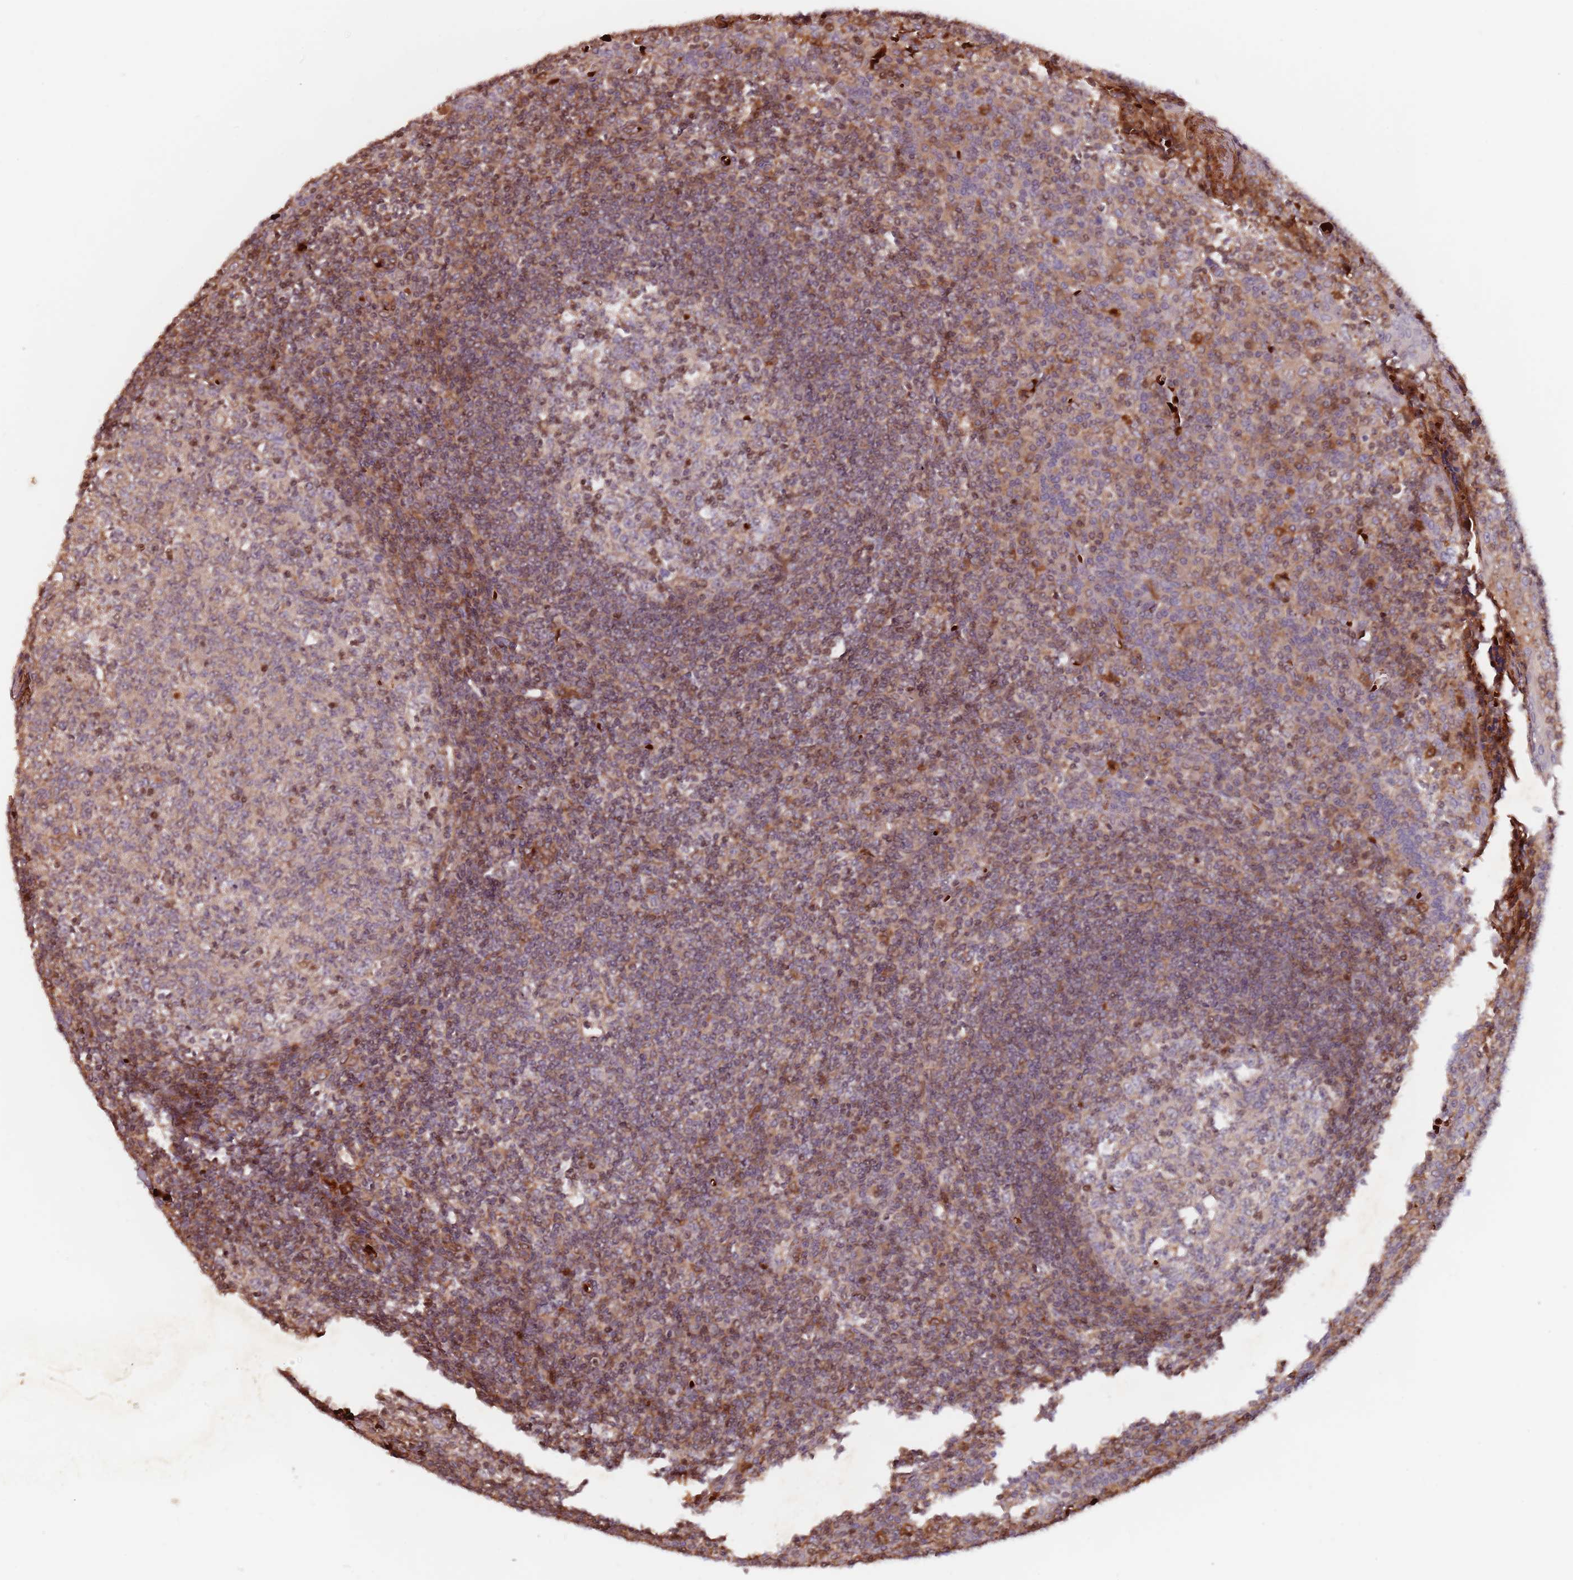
{"staining": {"intensity": "moderate", "quantity": "<25%", "location": "cytoplasmic/membranous"}, "tissue": "tonsil", "cell_type": "Germinal center cells", "image_type": "normal", "snomed": [{"axis": "morphology", "description": "Normal tissue, NOS"}, {"axis": "topography", "description": "Tonsil"}], "caption": "High-magnification brightfield microscopy of unremarkable tonsil stained with DAB (3,3'-diaminobenzidine) (brown) and counterstained with hematoxylin (blue). germinal center cells exhibit moderate cytoplasmic/membranous positivity is present in about<25% of cells. (Stains: DAB in brown, nuclei in blue, Microscopy: brightfield microscopy at high magnification).", "gene": "GPR180", "patient": {"sex": "female", "age": 19}}